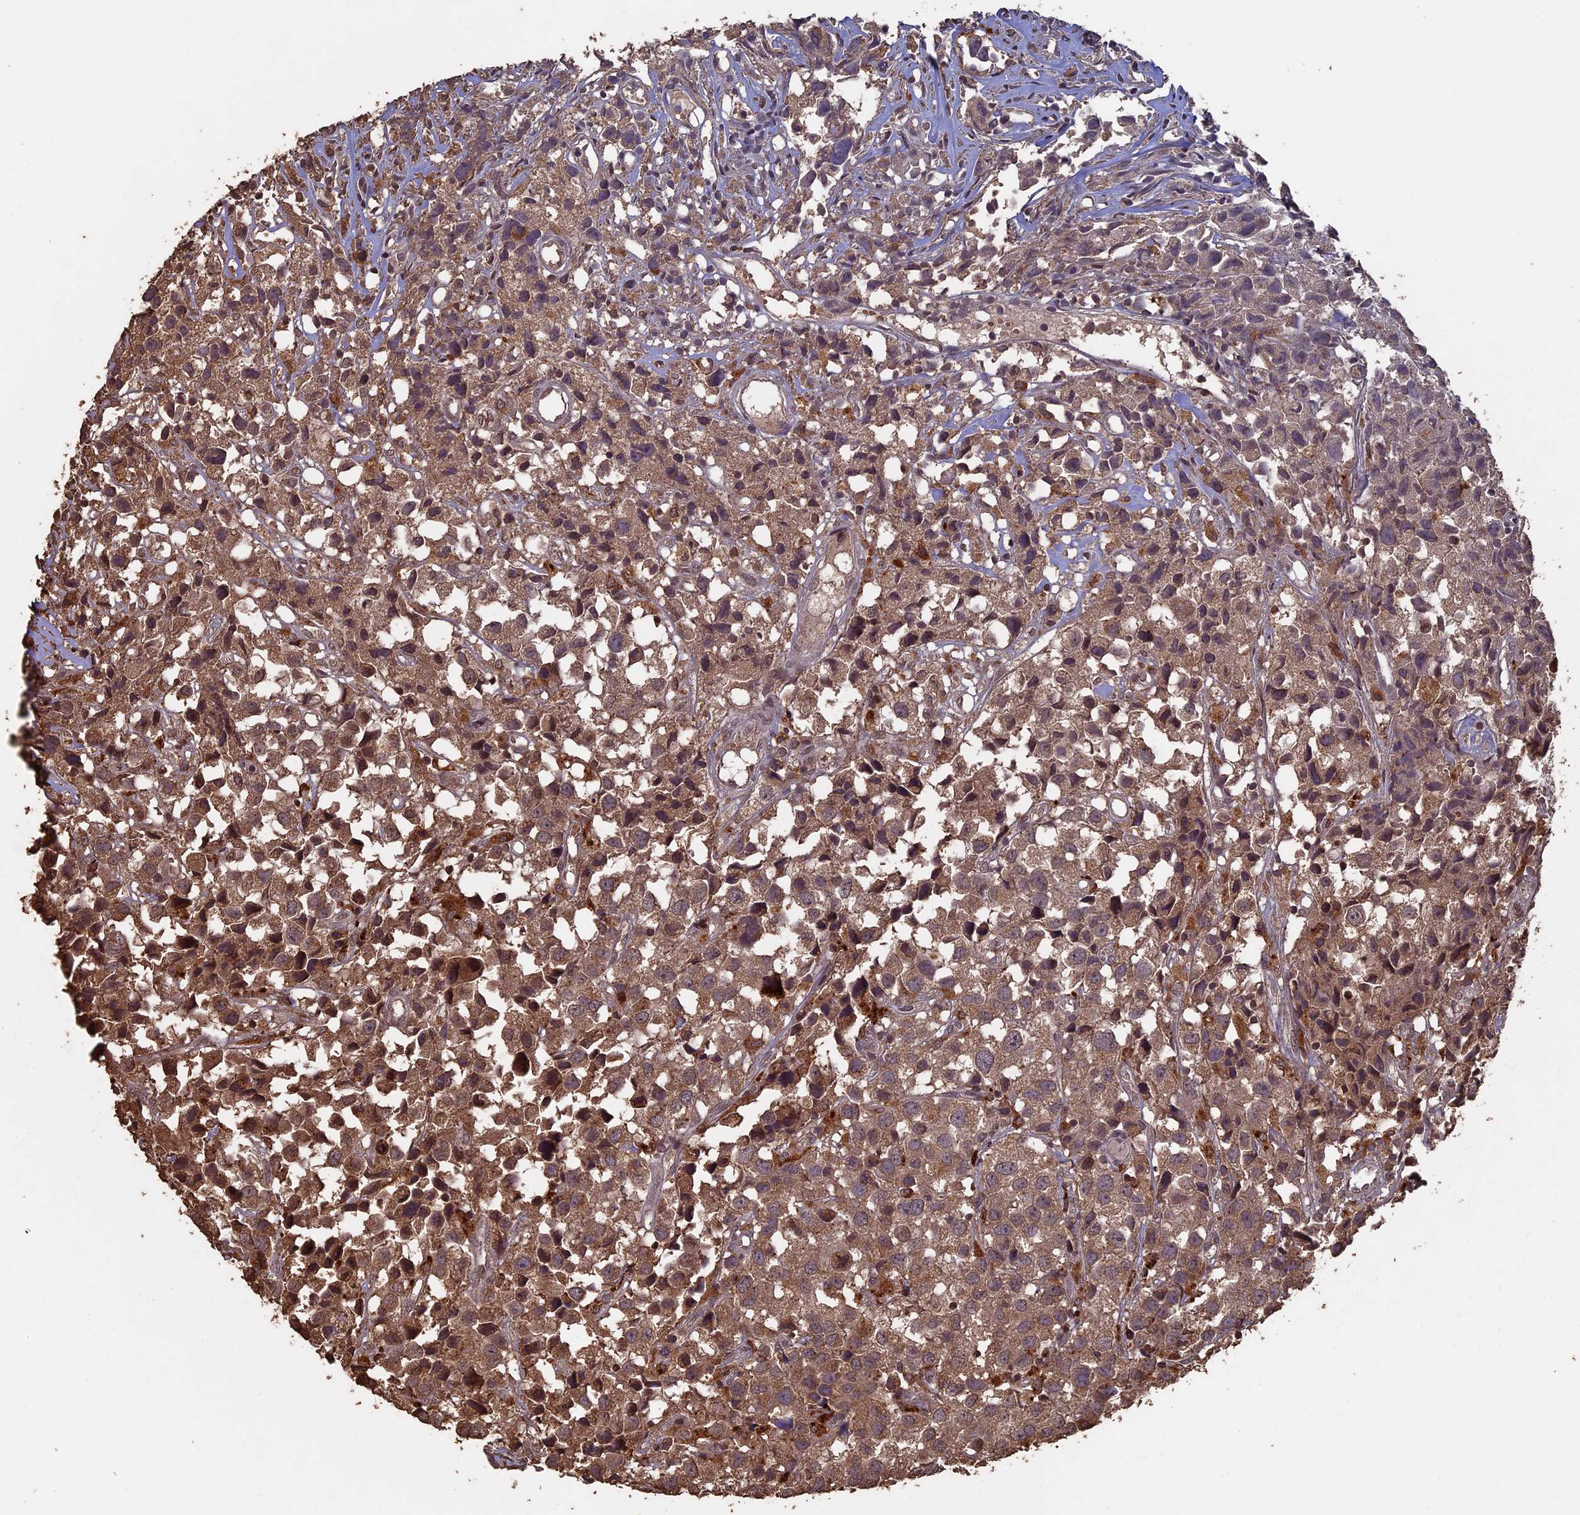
{"staining": {"intensity": "moderate", "quantity": ">75%", "location": "cytoplasmic/membranous"}, "tissue": "urothelial cancer", "cell_type": "Tumor cells", "image_type": "cancer", "snomed": [{"axis": "morphology", "description": "Urothelial carcinoma, High grade"}, {"axis": "topography", "description": "Urinary bladder"}], "caption": "Brown immunohistochemical staining in high-grade urothelial carcinoma demonstrates moderate cytoplasmic/membranous expression in approximately >75% of tumor cells.", "gene": "HUNK", "patient": {"sex": "female", "age": 75}}